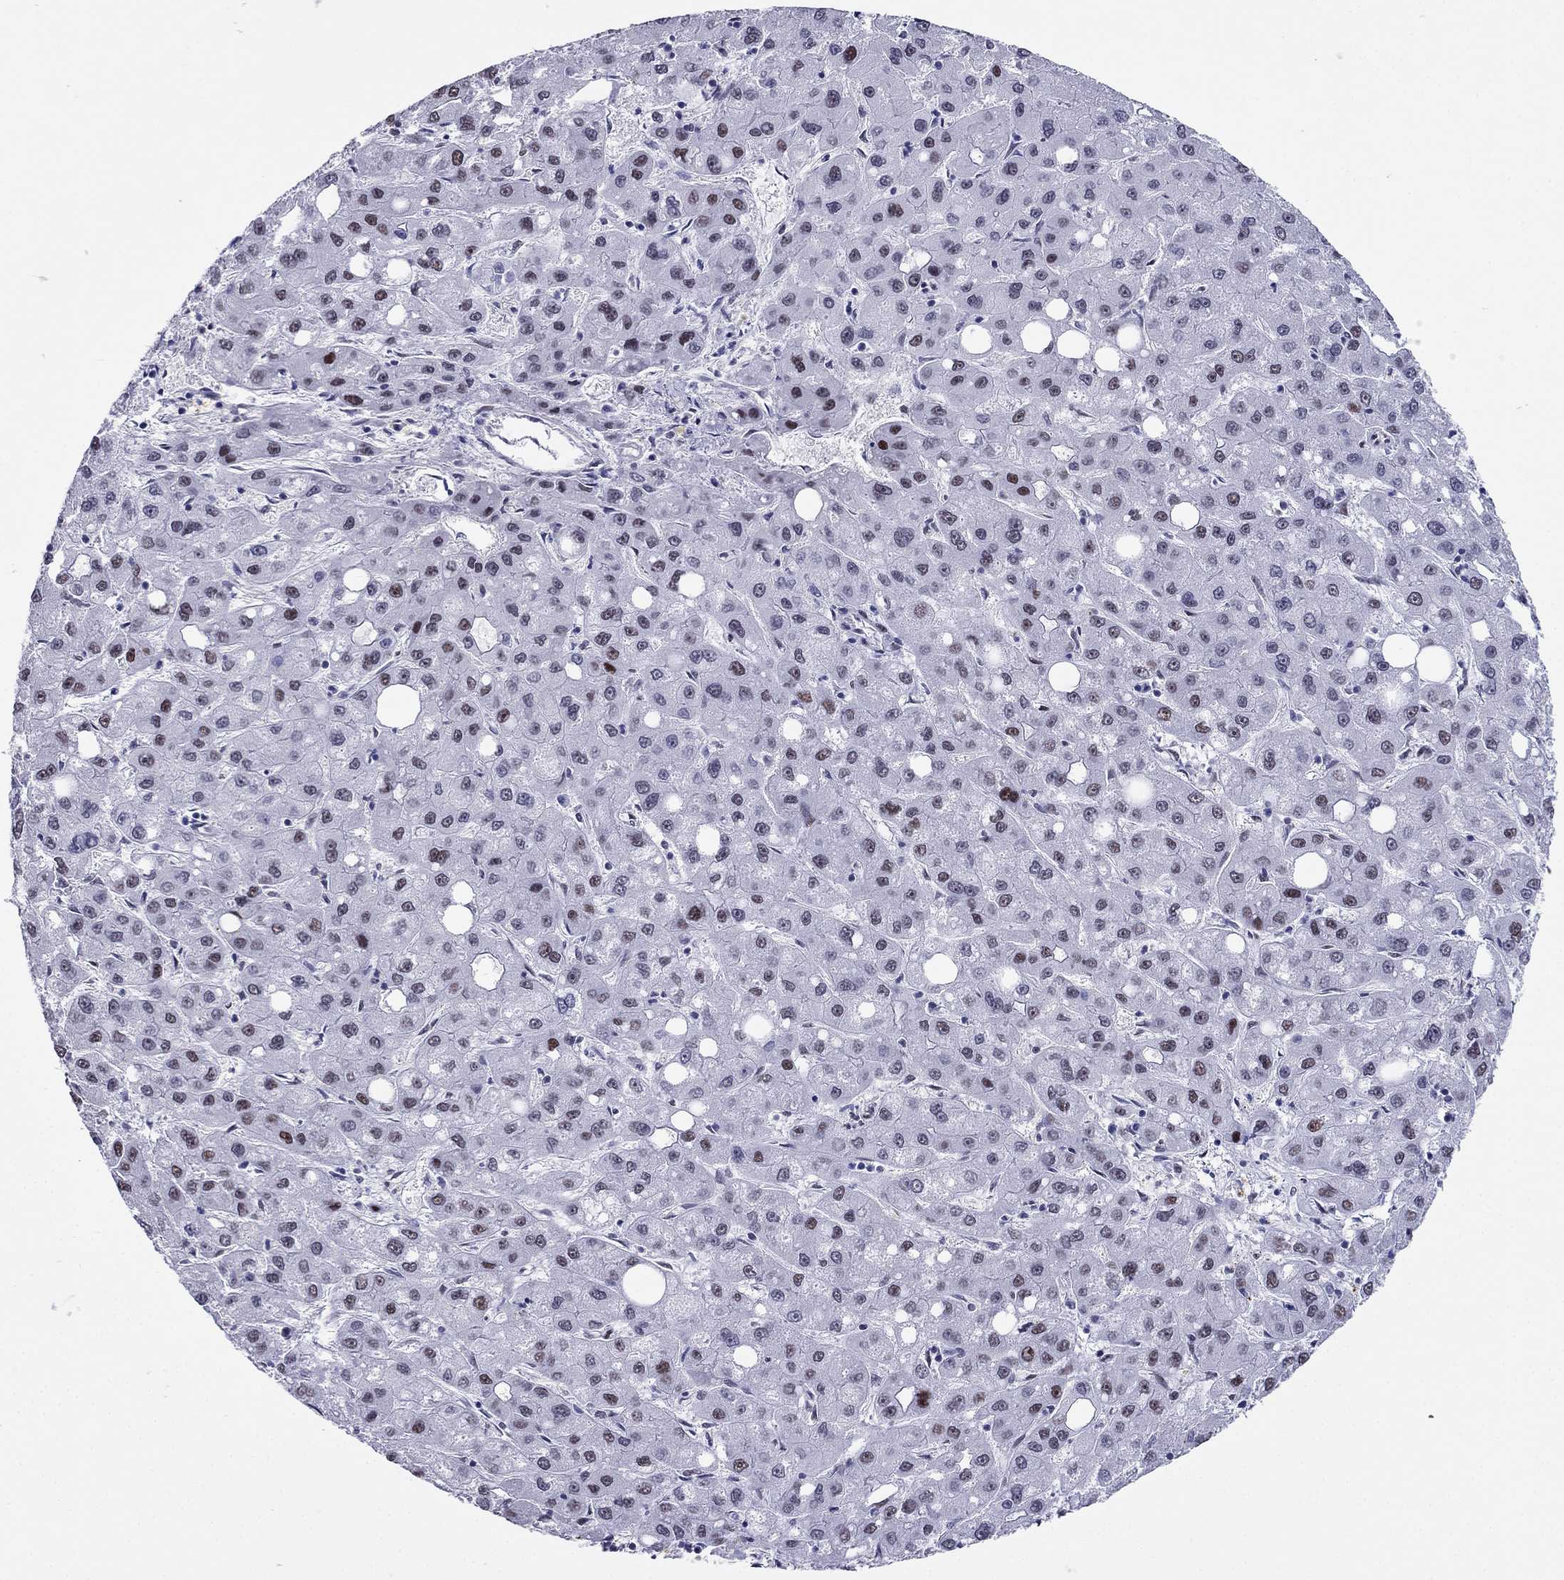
{"staining": {"intensity": "moderate", "quantity": "<25%", "location": "nuclear"}, "tissue": "liver cancer", "cell_type": "Tumor cells", "image_type": "cancer", "snomed": [{"axis": "morphology", "description": "Carcinoma, Hepatocellular, NOS"}, {"axis": "topography", "description": "Liver"}], "caption": "Tumor cells show low levels of moderate nuclear staining in about <25% of cells in liver hepatocellular carcinoma.", "gene": "PPM1G", "patient": {"sex": "male", "age": 73}}